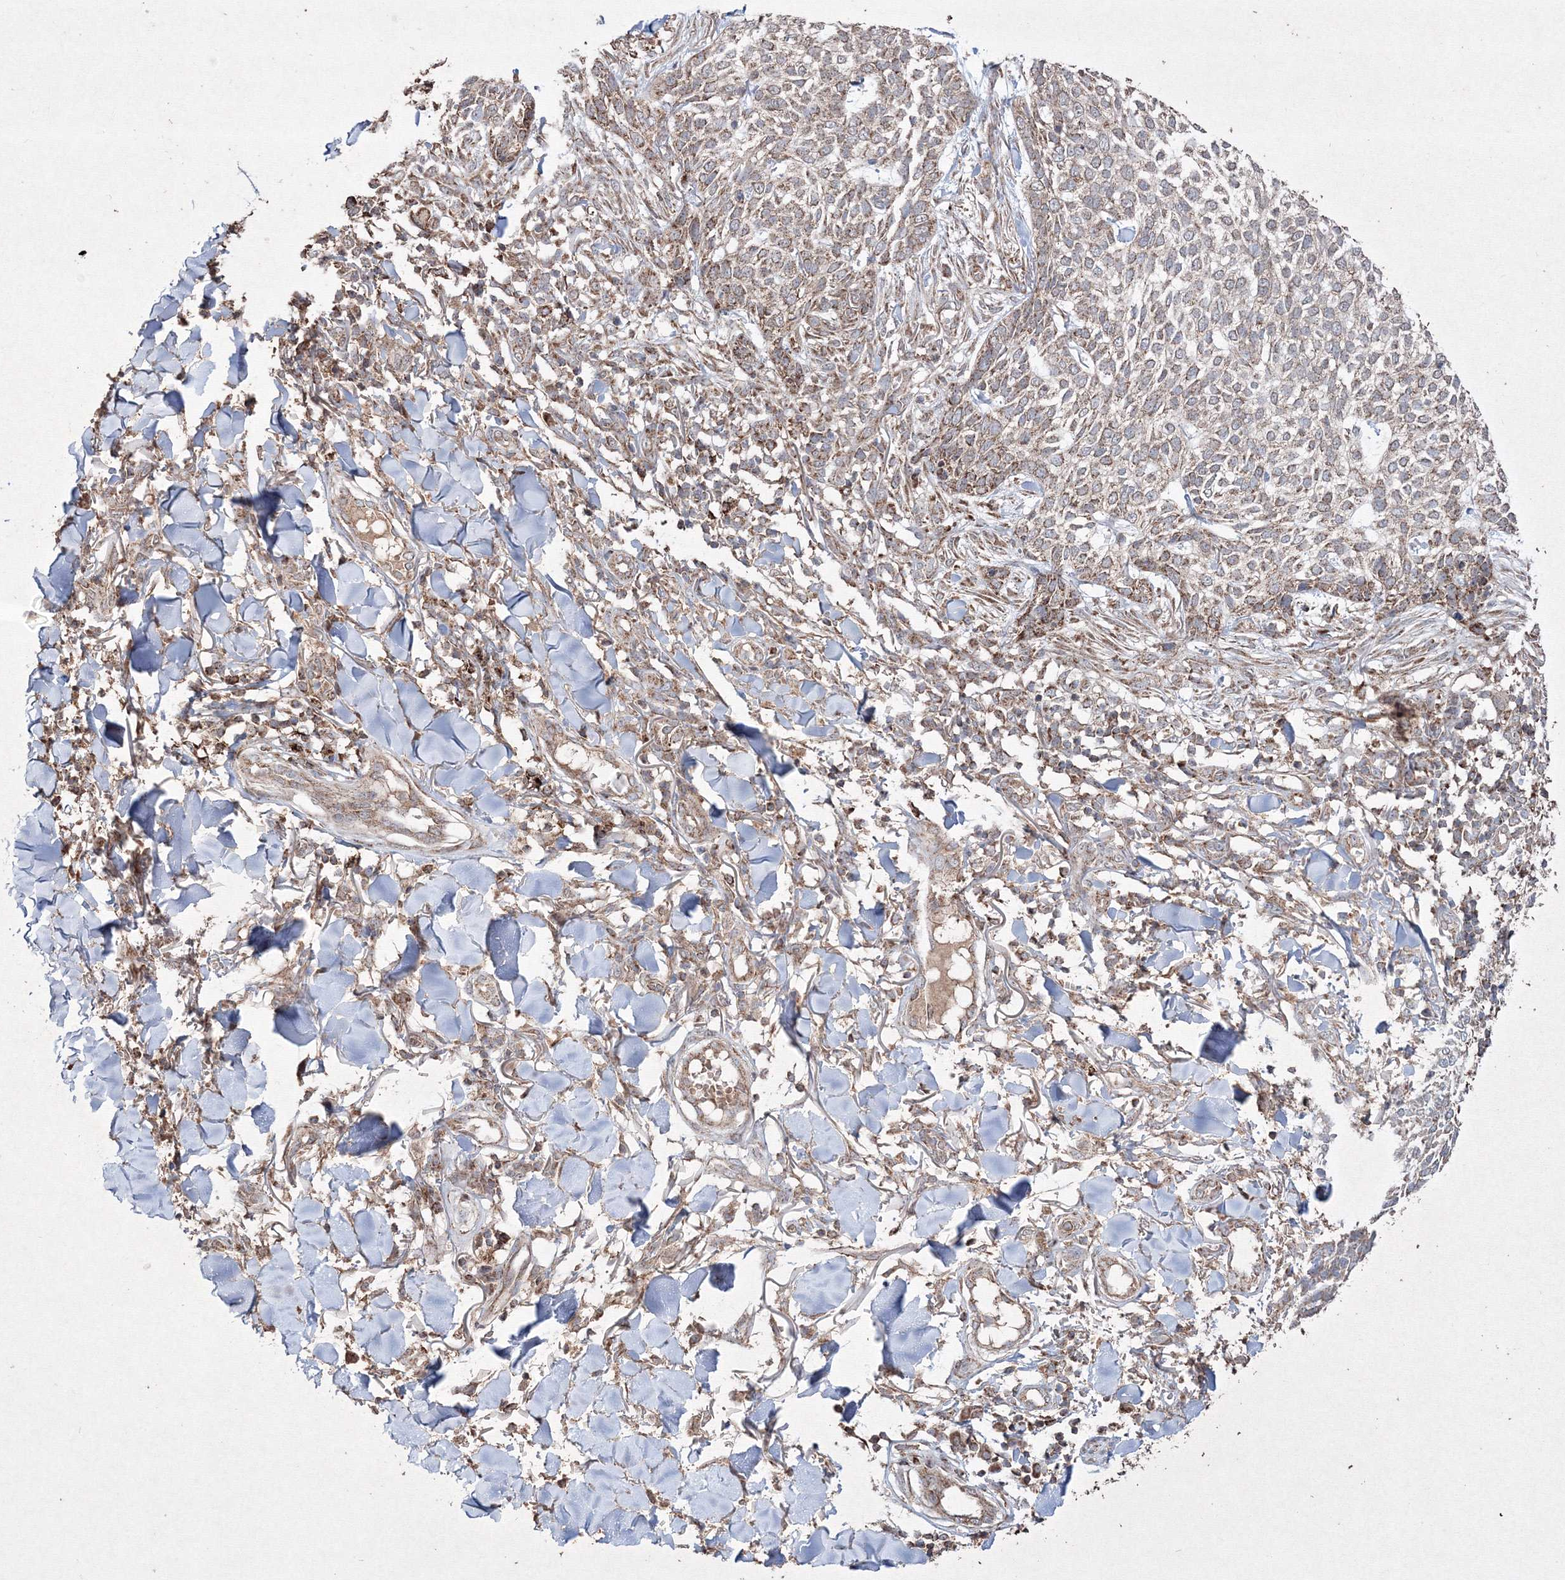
{"staining": {"intensity": "moderate", "quantity": ">75%", "location": "cytoplasmic/membranous"}, "tissue": "skin cancer", "cell_type": "Tumor cells", "image_type": "cancer", "snomed": [{"axis": "morphology", "description": "Basal cell carcinoma"}, {"axis": "topography", "description": "Skin"}], "caption": "Approximately >75% of tumor cells in skin cancer show moderate cytoplasmic/membranous protein staining as visualized by brown immunohistochemical staining.", "gene": "GRSF1", "patient": {"sex": "female", "age": 64}}